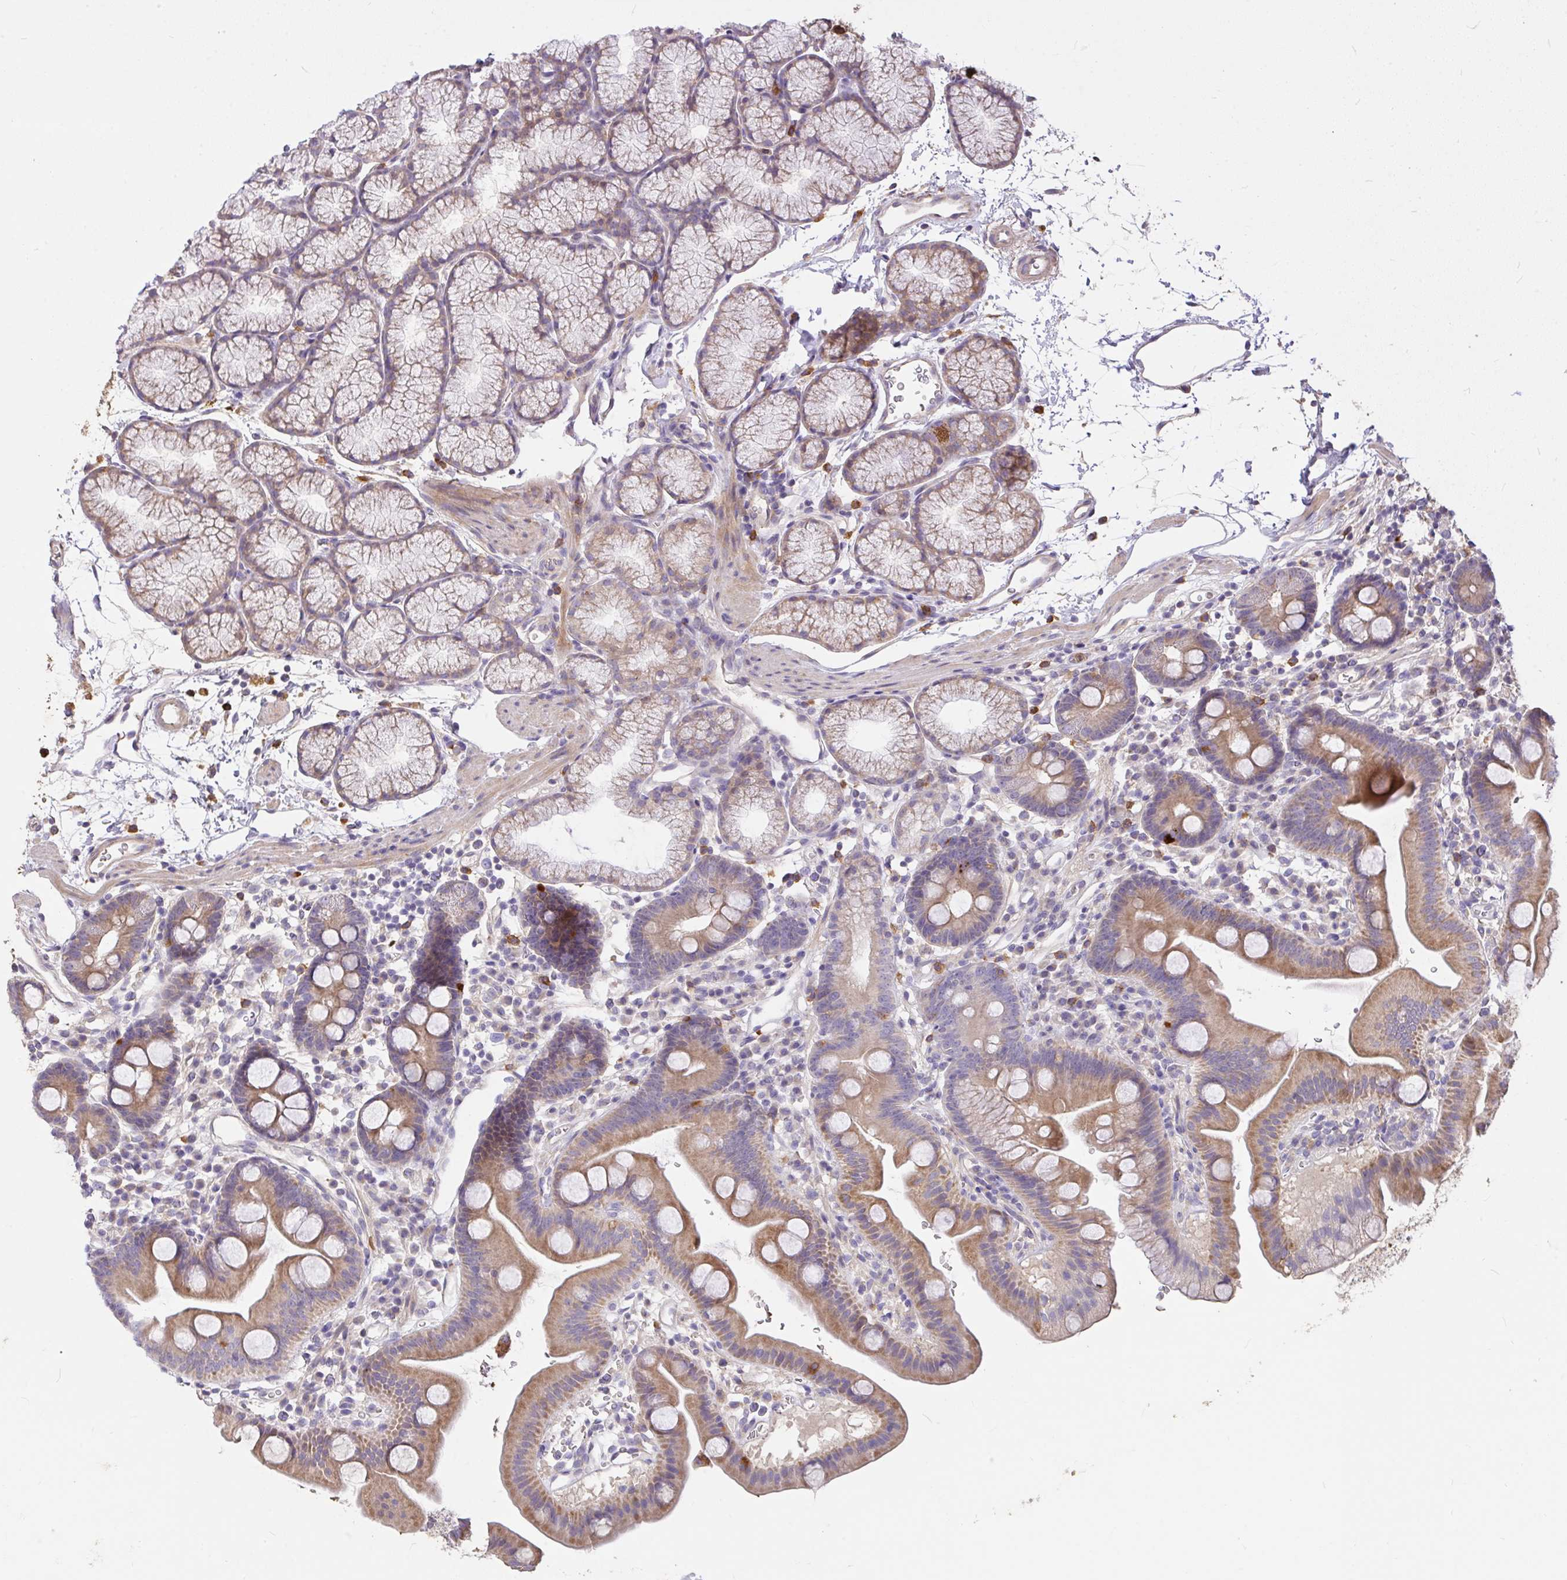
{"staining": {"intensity": "moderate", "quantity": ">75%", "location": "cytoplasmic/membranous"}, "tissue": "duodenum", "cell_type": "Glandular cells", "image_type": "normal", "snomed": [{"axis": "morphology", "description": "Normal tissue, NOS"}, {"axis": "topography", "description": "Duodenum"}], "caption": "IHC (DAB (3,3'-diaminobenzidine)) staining of unremarkable duodenum shows moderate cytoplasmic/membranous protein staining in about >75% of glandular cells. (brown staining indicates protein expression, while blue staining denotes nuclei).", "gene": "FCER1A", "patient": {"sex": "male", "age": 59}}